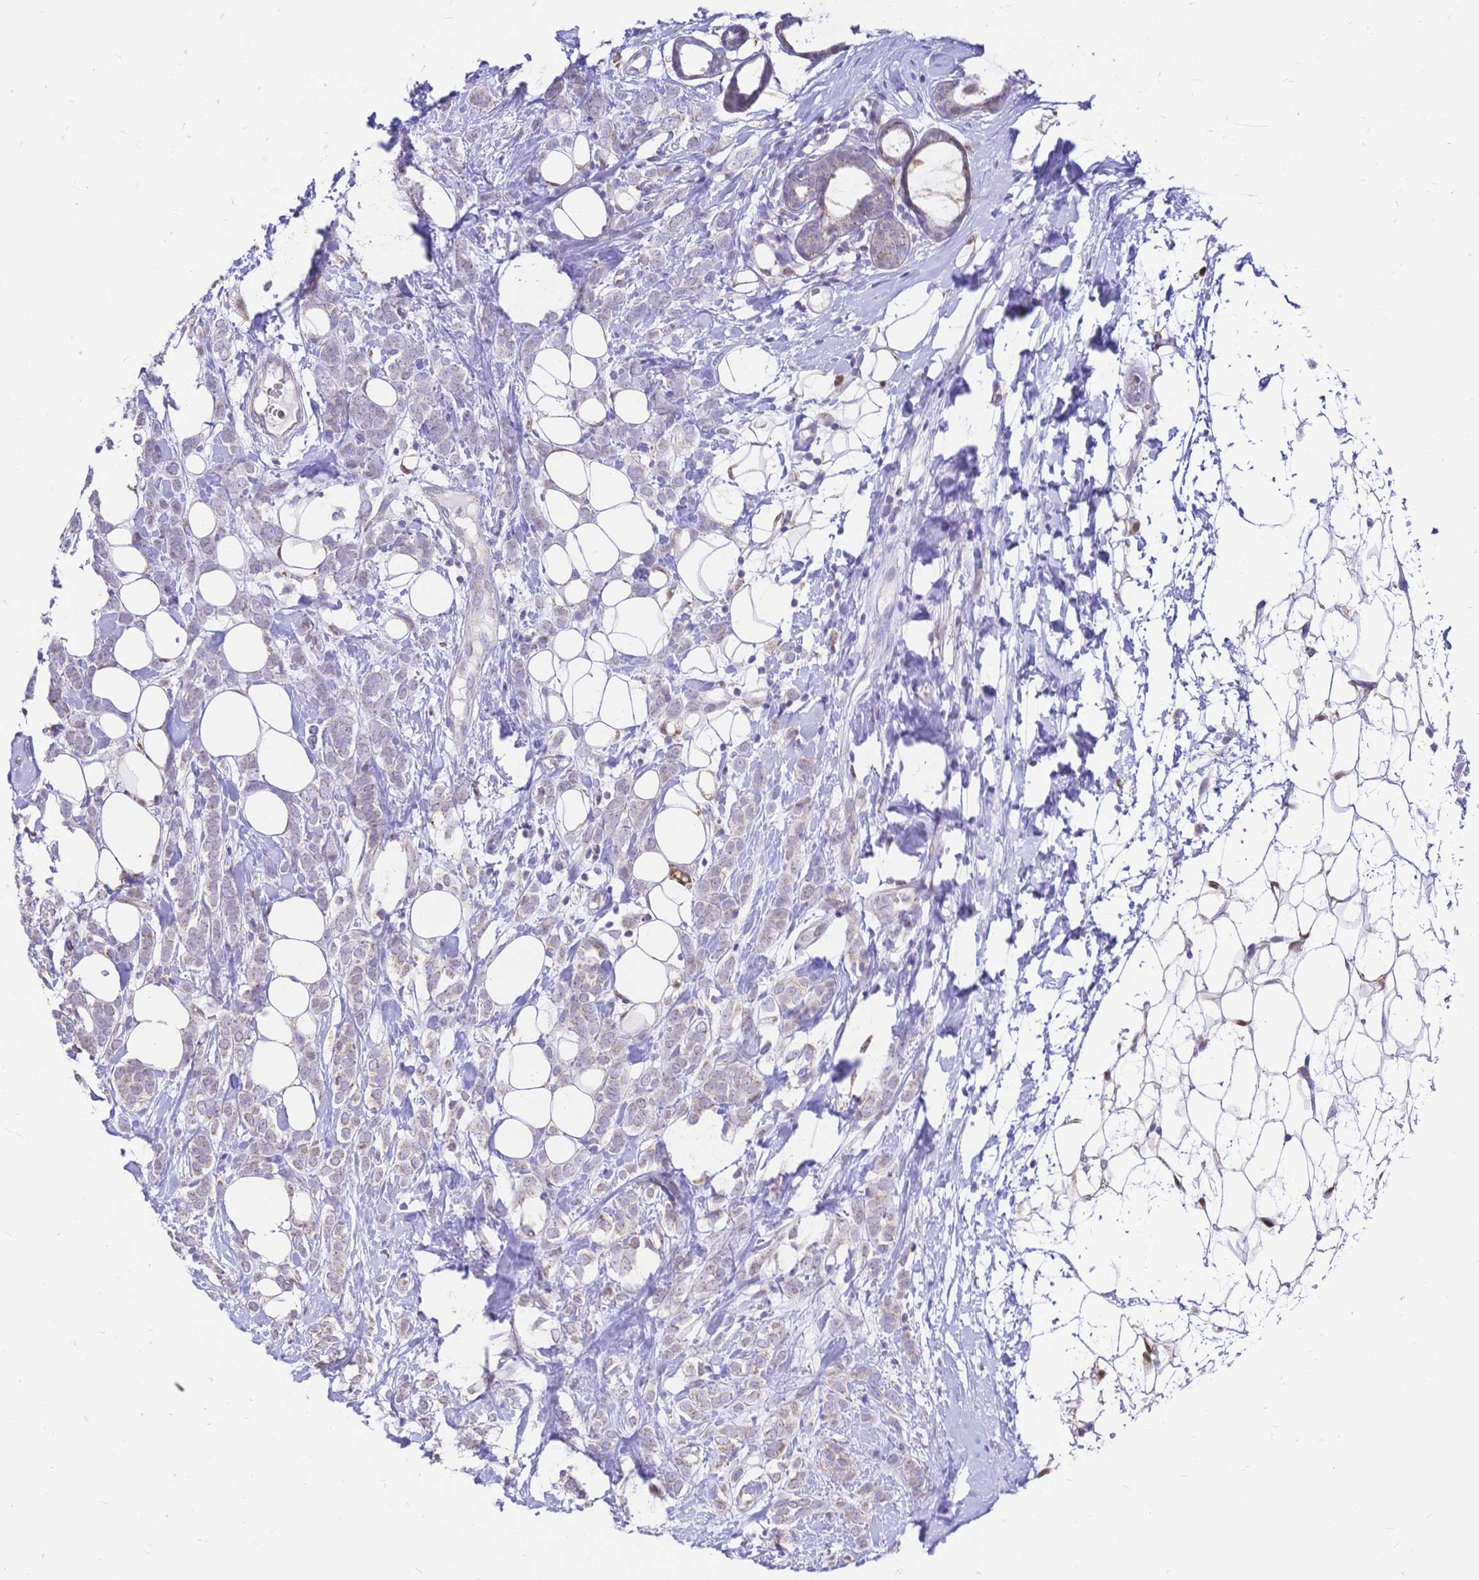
{"staining": {"intensity": "negative", "quantity": "none", "location": "none"}, "tissue": "breast cancer", "cell_type": "Tumor cells", "image_type": "cancer", "snomed": [{"axis": "morphology", "description": "Lobular carcinoma"}, {"axis": "topography", "description": "Breast"}], "caption": "An IHC image of breast cancer (lobular carcinoma) is shown. There is no staining in tumor cells of breast cancer (lobular carcinoma).", "gene": "CLEC18B", "patient": {"sex": "female", "age": 49}}